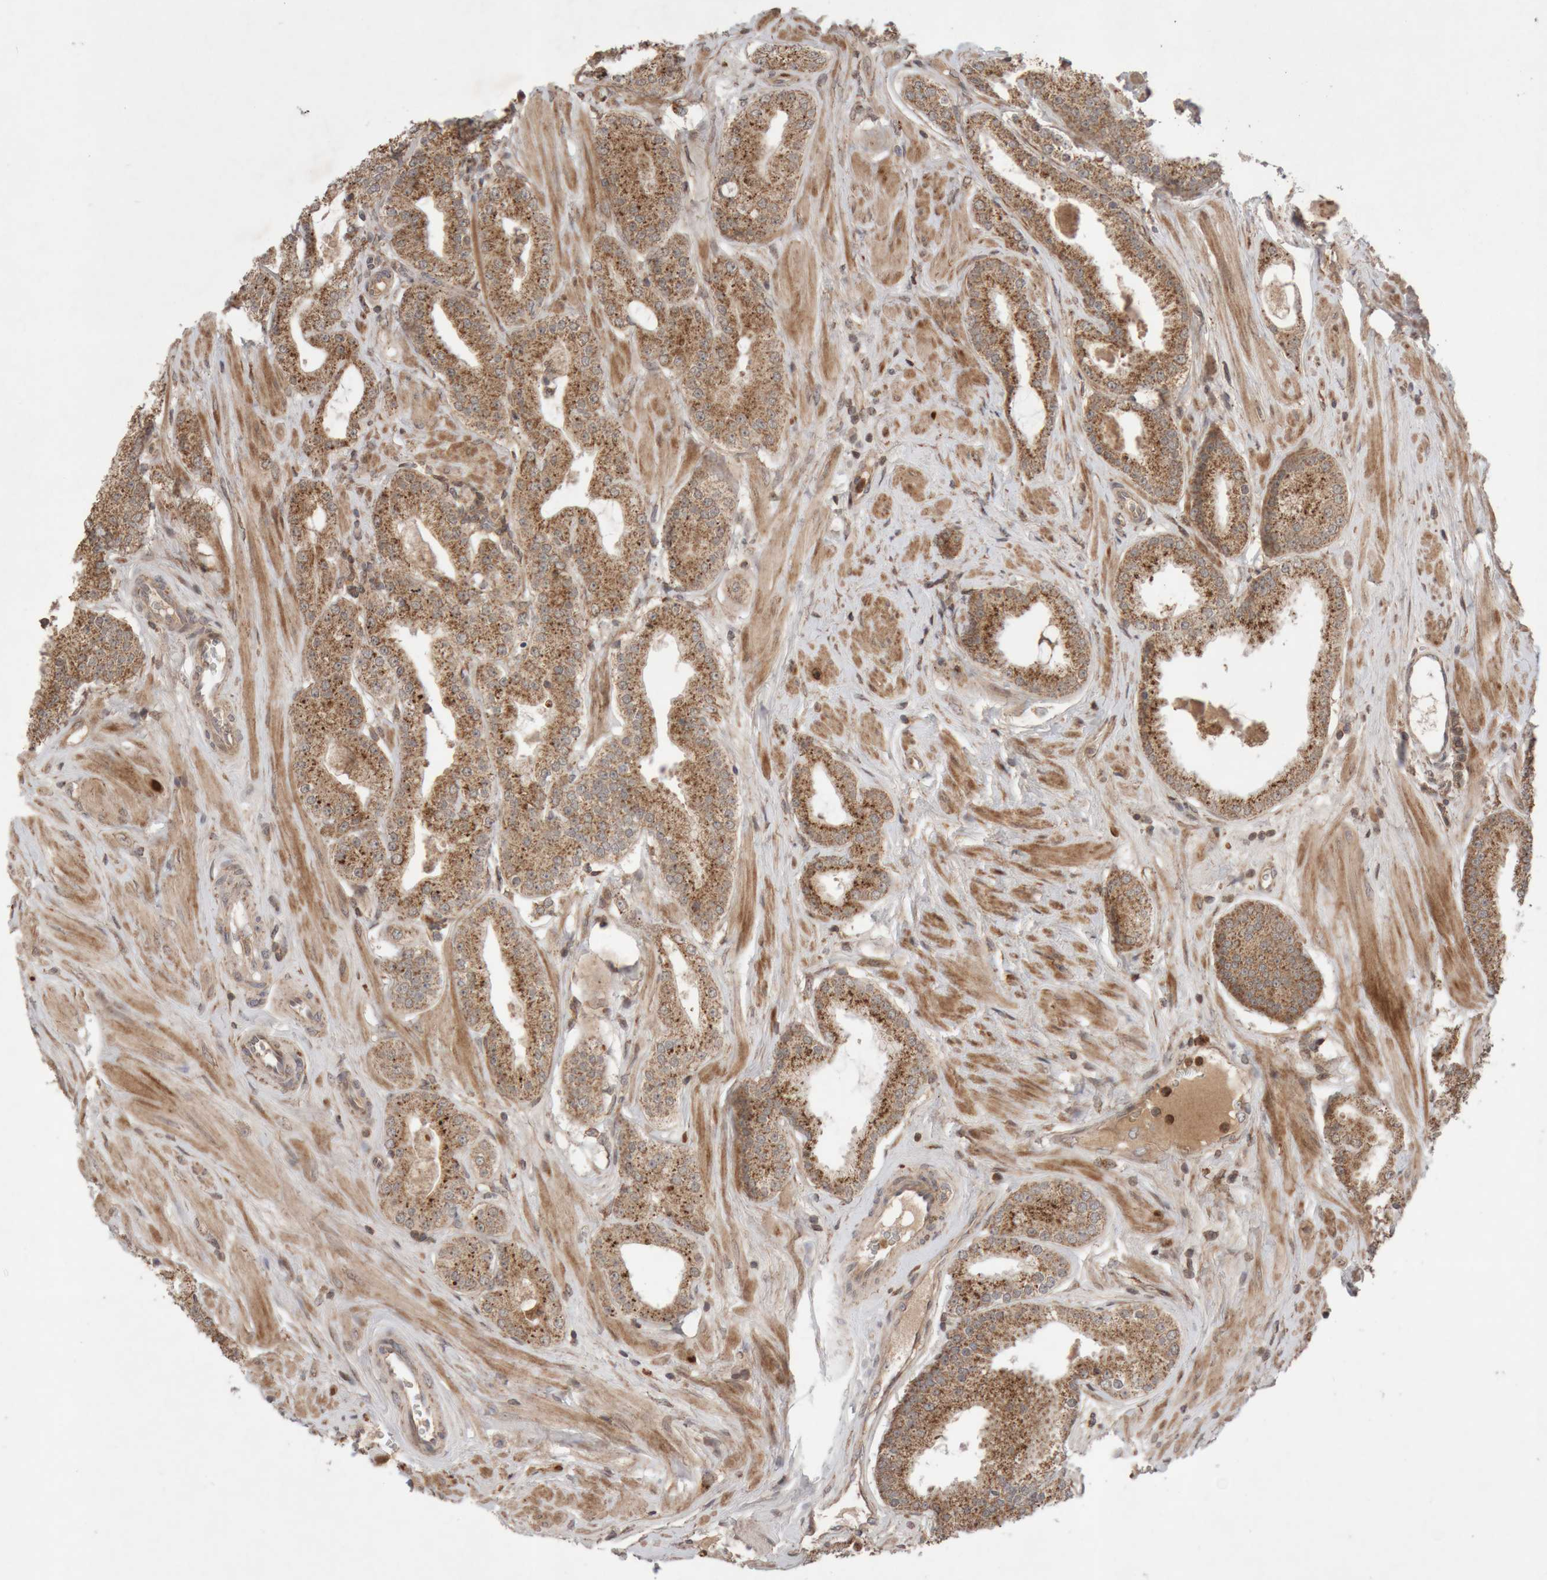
{"staining": {"intensity": "moderate", "quantity": ">75%", "location": "cytoplasmic/membranous"}, "tissue": "prostate cancer", "cell_type": "Tumor cells", "image_type": "cancer", "snomed": [{"axis": "morphology", "description": "Adenocarcinoma, Low grade"}, {"axis": "topography", "description": "Prostate"}], "caption": "IHC image of prostate cancer stained for a protein (brown), which displays medium levels of moderate cytoplasmic/membranous expression in approximately >75% of tumor cells.", "gene": "KIF21B", "patient": {"sex": "male", "age": 62}}